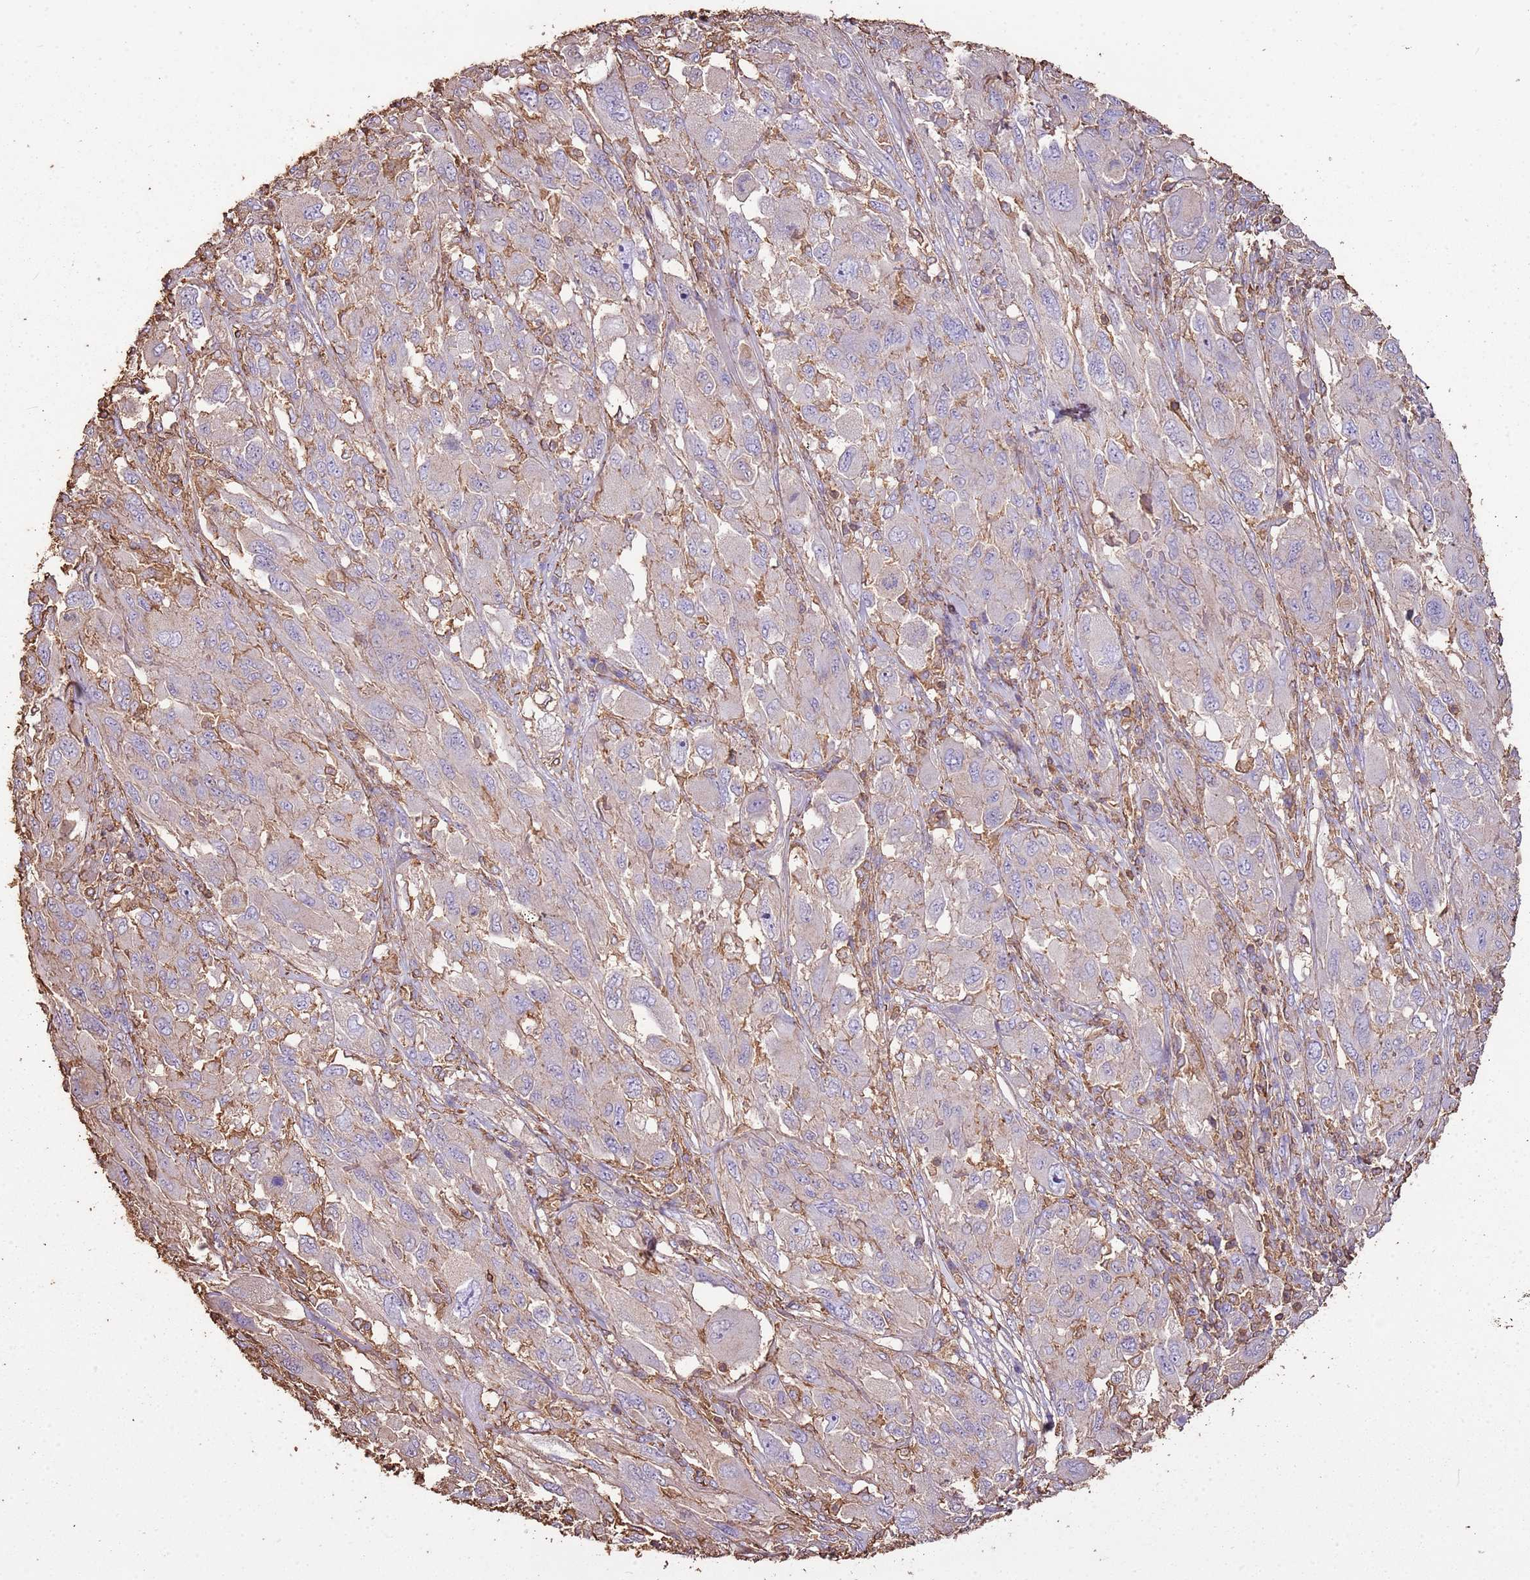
{"staining": {"intensity": "negative", "quantity": "none", "location": "none"}, "tissue": "melanoma", "cell_type": "Tumor cells", "image_type": "cancer", "snomed": [{"axis": "morphology", "description": "Malignant melanoma, NOS"}, {"axis": "topography", "description": "Skin"}], "caption": "This histopathology image is of melanoma stained with immunohistochemistry to label a protein in brown with the nuclei are counter-stained blue. There is no positivity in tumor cells.", "gene": "ARL10", "patient": {"sex": "female", "age": 91}}